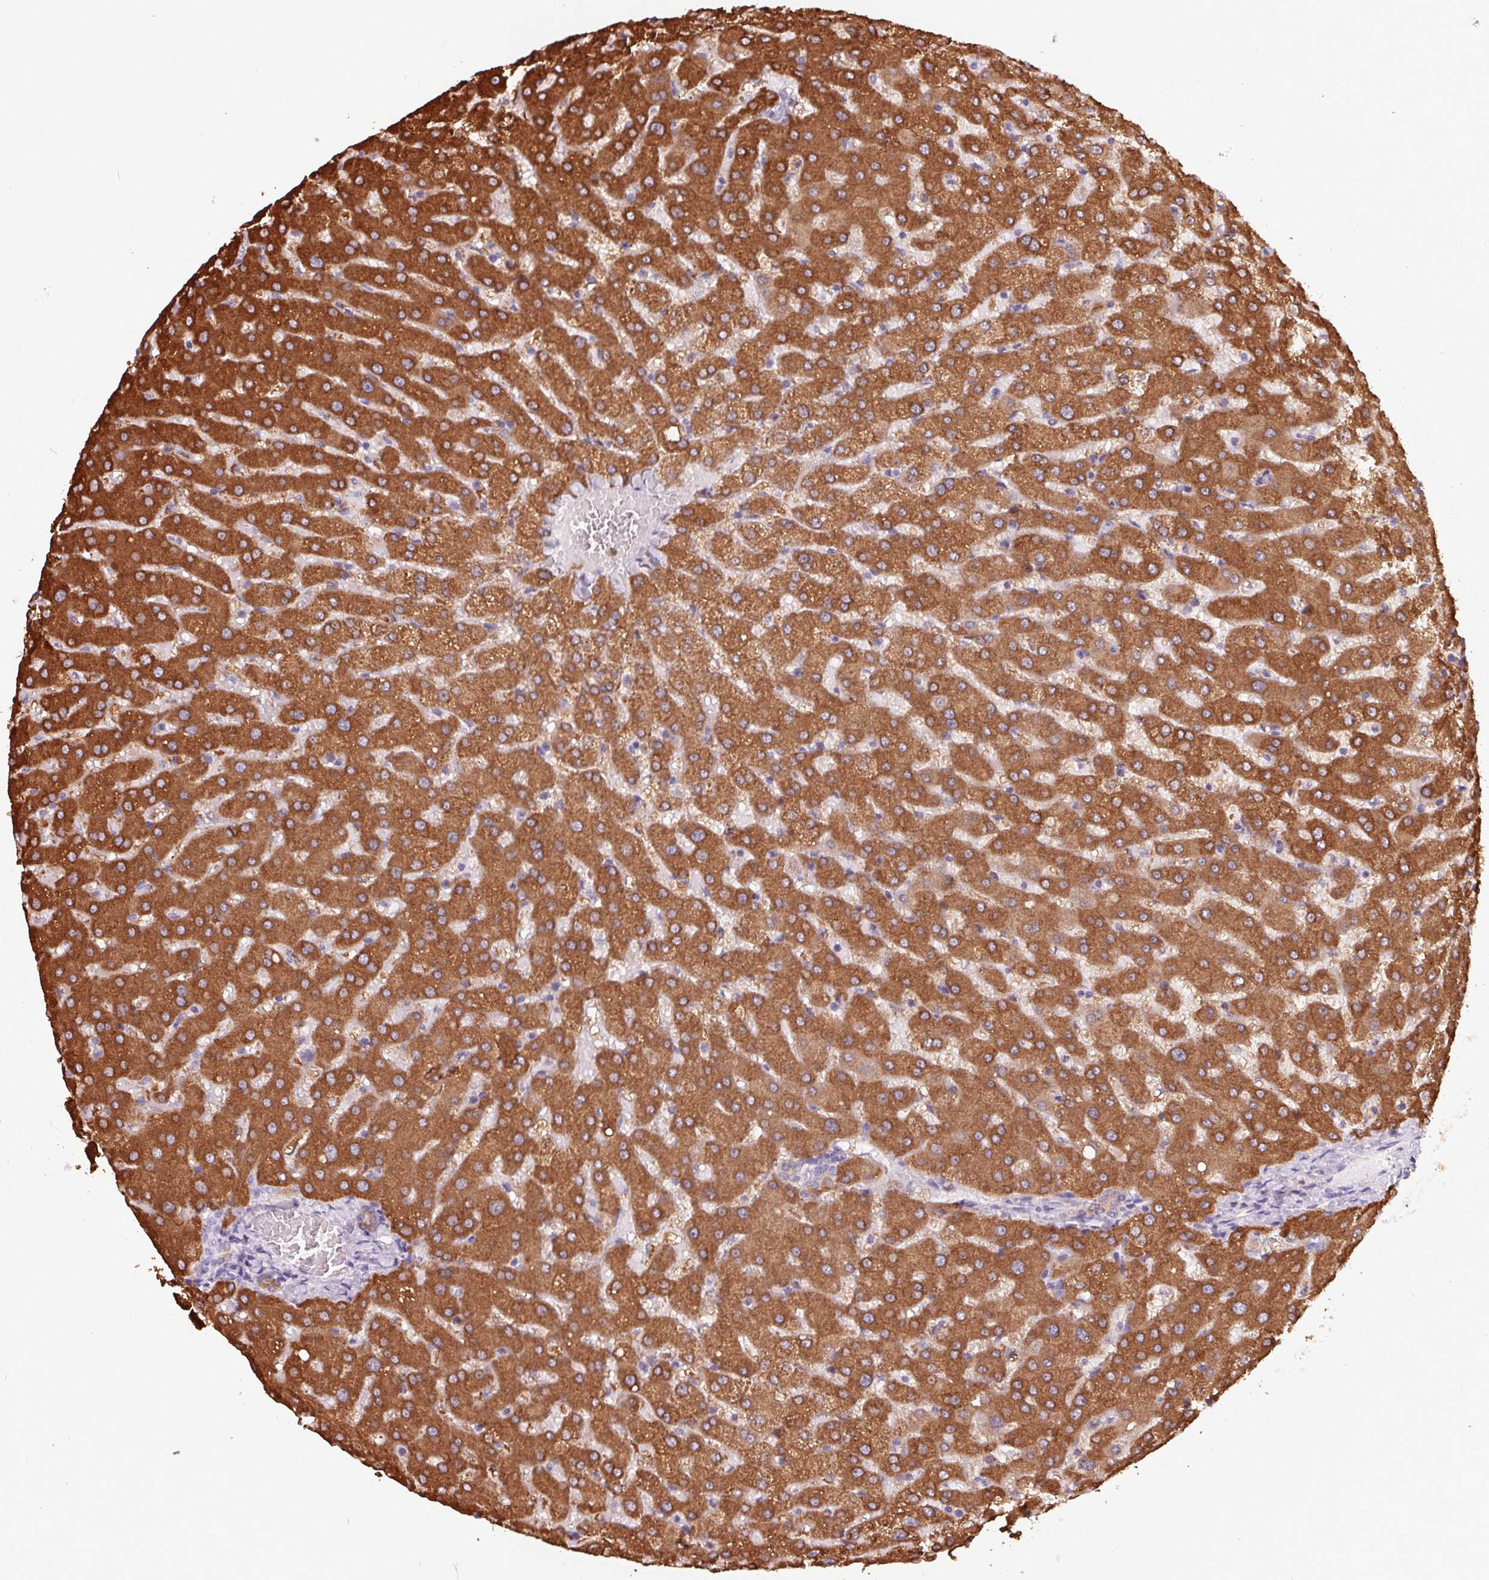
{"staining": {"intensity": "weak", "quantity": ">75%", "location": "cytoplasmic/membranous"}, "tissue": "liver", "cell_type": "Cholangiocytes", "image_type": "normal", "snomed": [{"axis": "morphology", "description": "Normal tissue, NOS"}, {"axis": "topography", "description": "Liver"}], "caption": "This micrograph exhibits IHC staining of normal liver, with low weak cytoplasmic/membranous staining in about >75% of cholangiocytes.", "gene": "FTCD", "patient": {"sex": "female", "age": 50}}